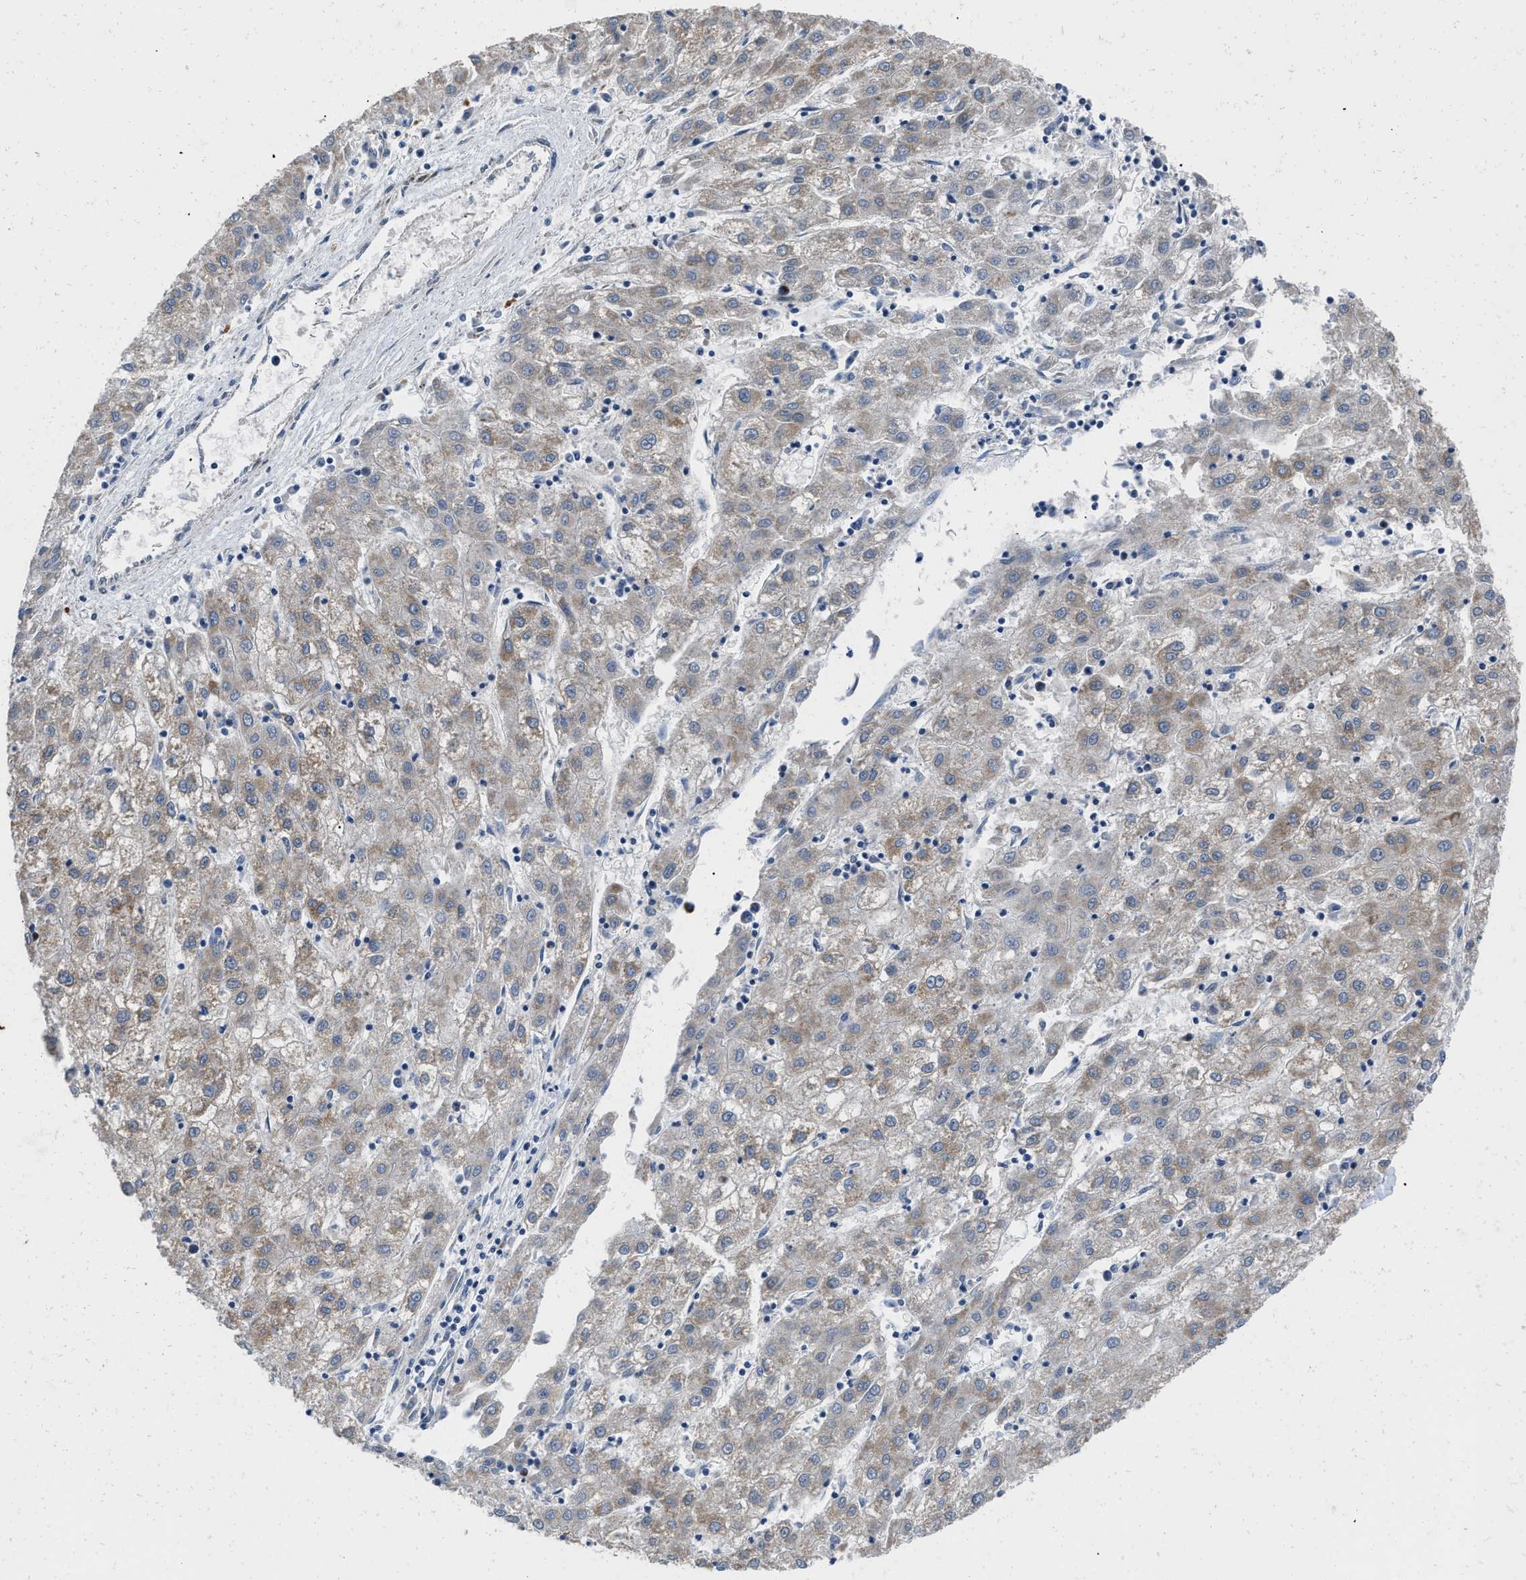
{"staining": {"intensity": "weak", "quantity": "25%-75%", "location": "cytoplasmic/membranous"}, "tissue": "liver cancer", "cell_type": "Tumor cells", "image_type": "cancer", "snomed": [{"axis": "morphology", "description": "Carcinoma, Hepatocellular, NOS"}, {"axis": "topography", "description": "Liver"}], "caption": "Weak cytoplasmic/membranous positivity is identified in about 25%-75% of tumor cells in liver hepatocellular carcinoma.", "gene": "AKAP1", "patient": {"sex": "male", "age": 72}}